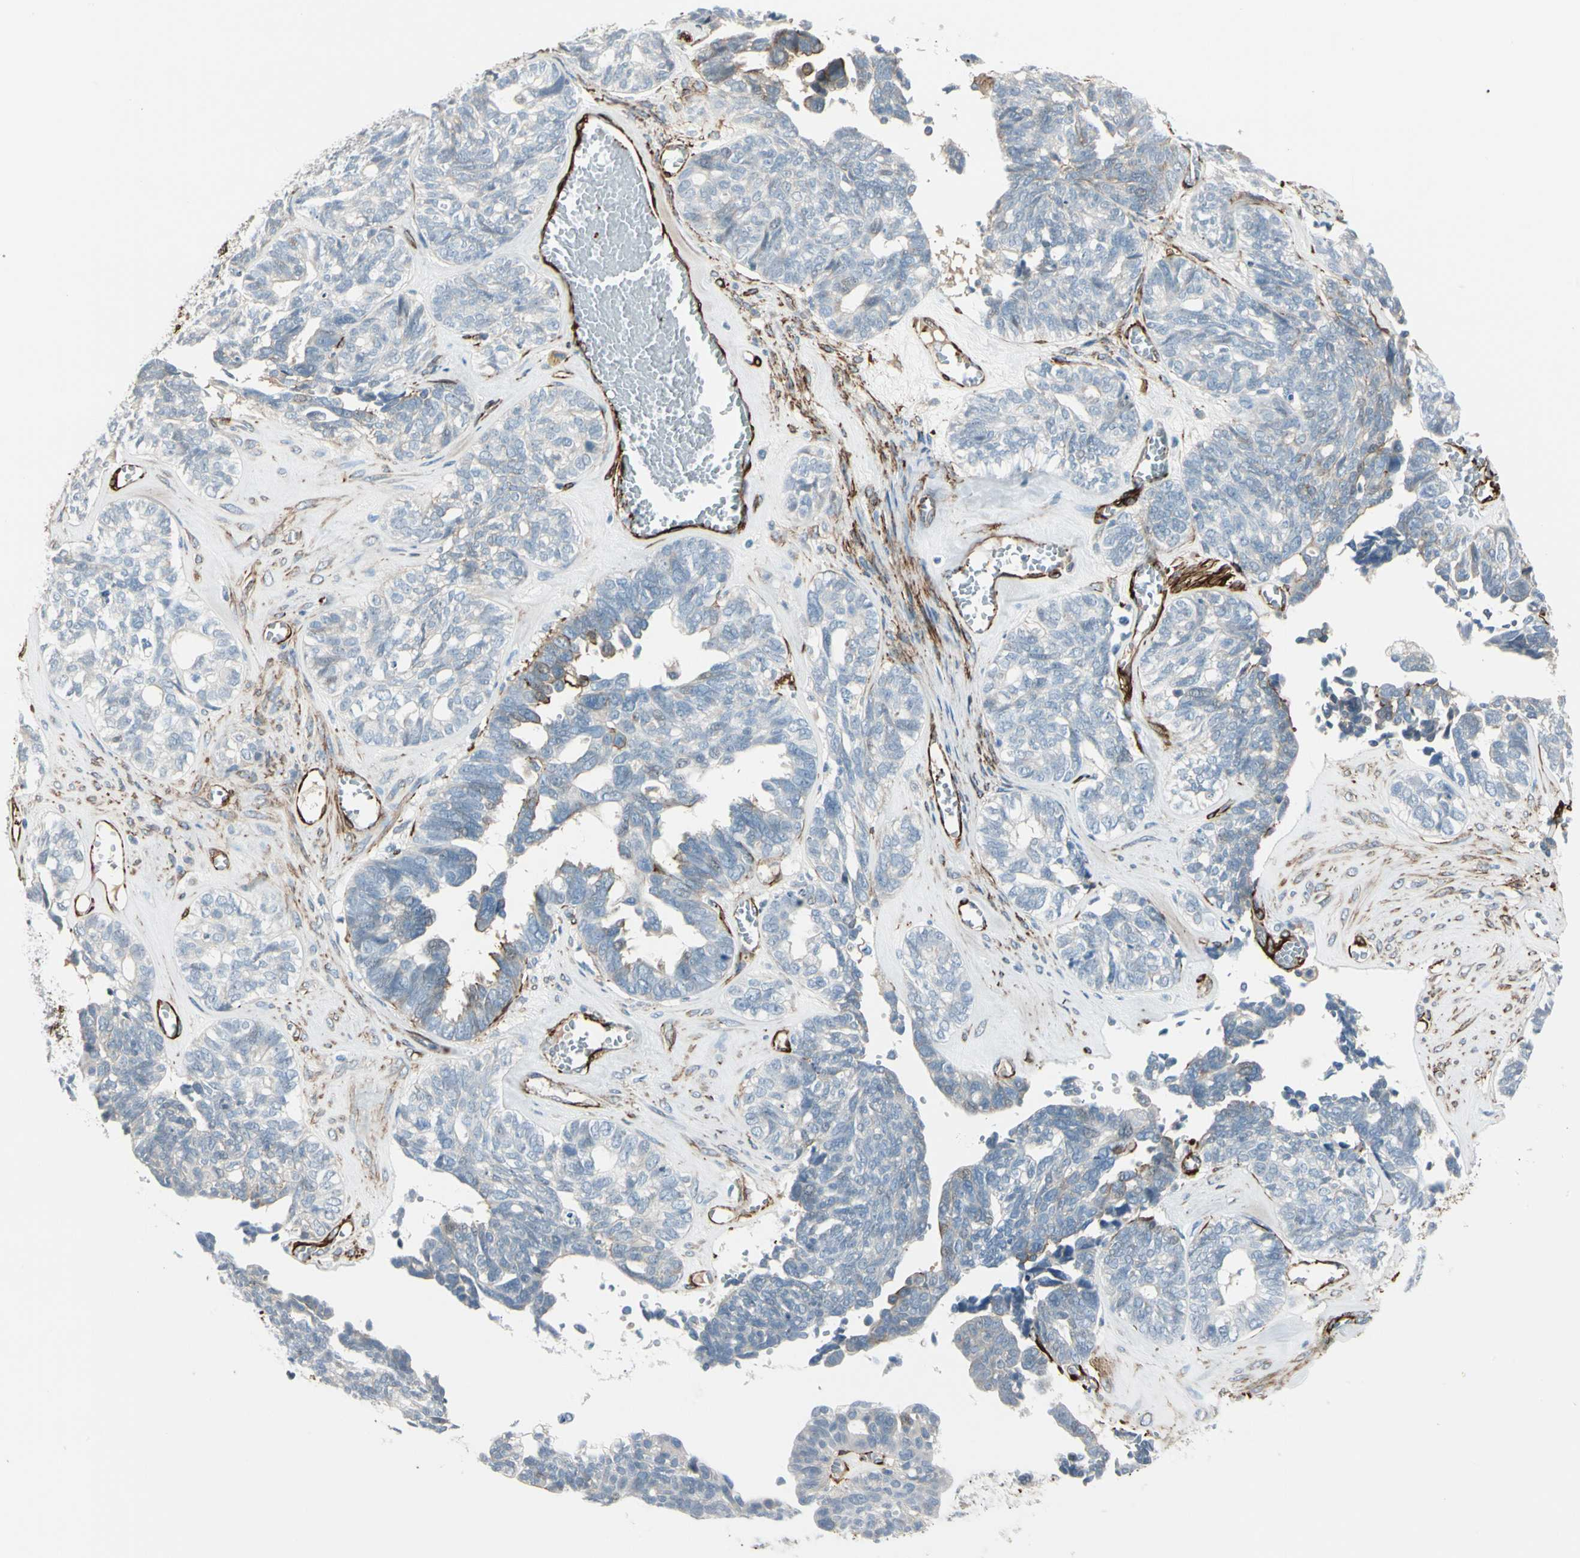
{"staining": {"intensity": "weak", "quantity": "<25%", "location": "cytoplasmic/membranous"}, "tissue": "ovarian cancer", "cell_type": "Tumor cells", "image_type": "cancer", "snomed": [{"axis": "morphology", "description": "Cystadenocarcinoma, serous, NOS"}, {"axis": "topography", "description": "Ovary"}], "caption": "IHC micrograph of ovarian cancer stained for a protein (brown), which exhibits no expression in tumor cells.", "gene": "CALD1", "patient": {"sex": "female", "age": 79}}